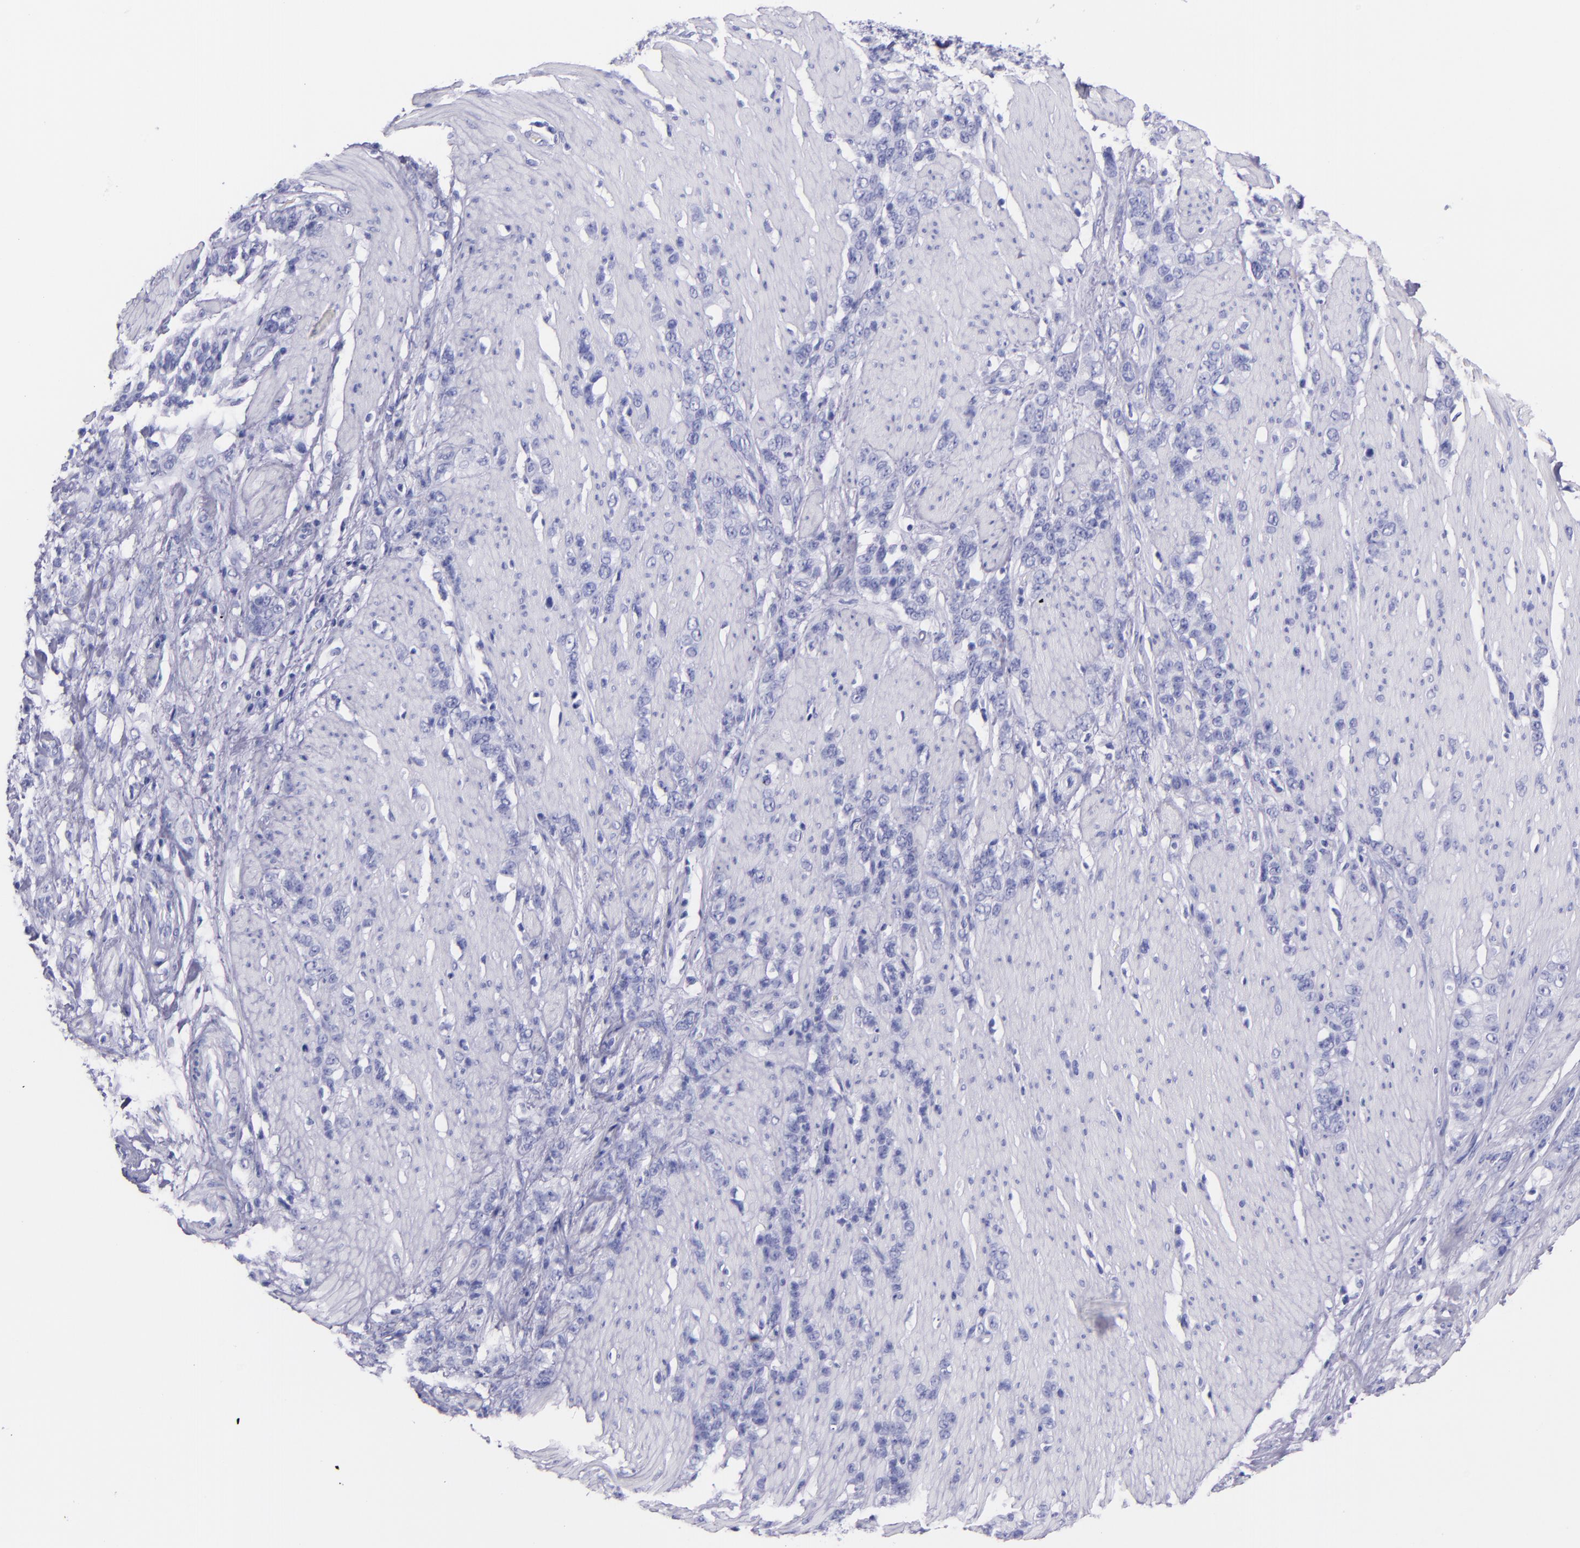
{"staining": {"intensity": "negative", "quantity": "none", "location": "none"}, "tissue": "stomach cancer", "cell_type": "Tumor cells", "image_type": "cancer", "snomed": [{"axis": "morphology", "description": "Adenocarcinoma, NOS"}, {"axis": "topography", "description": "Stomach, lower"}], "caption": "Photomicrograph shows no significant protein expression in tumor cells of stomach cancer (adenocarcinoma).", "gene": "SFTPA2", "patient": {"sex": "male", "age": 88}}